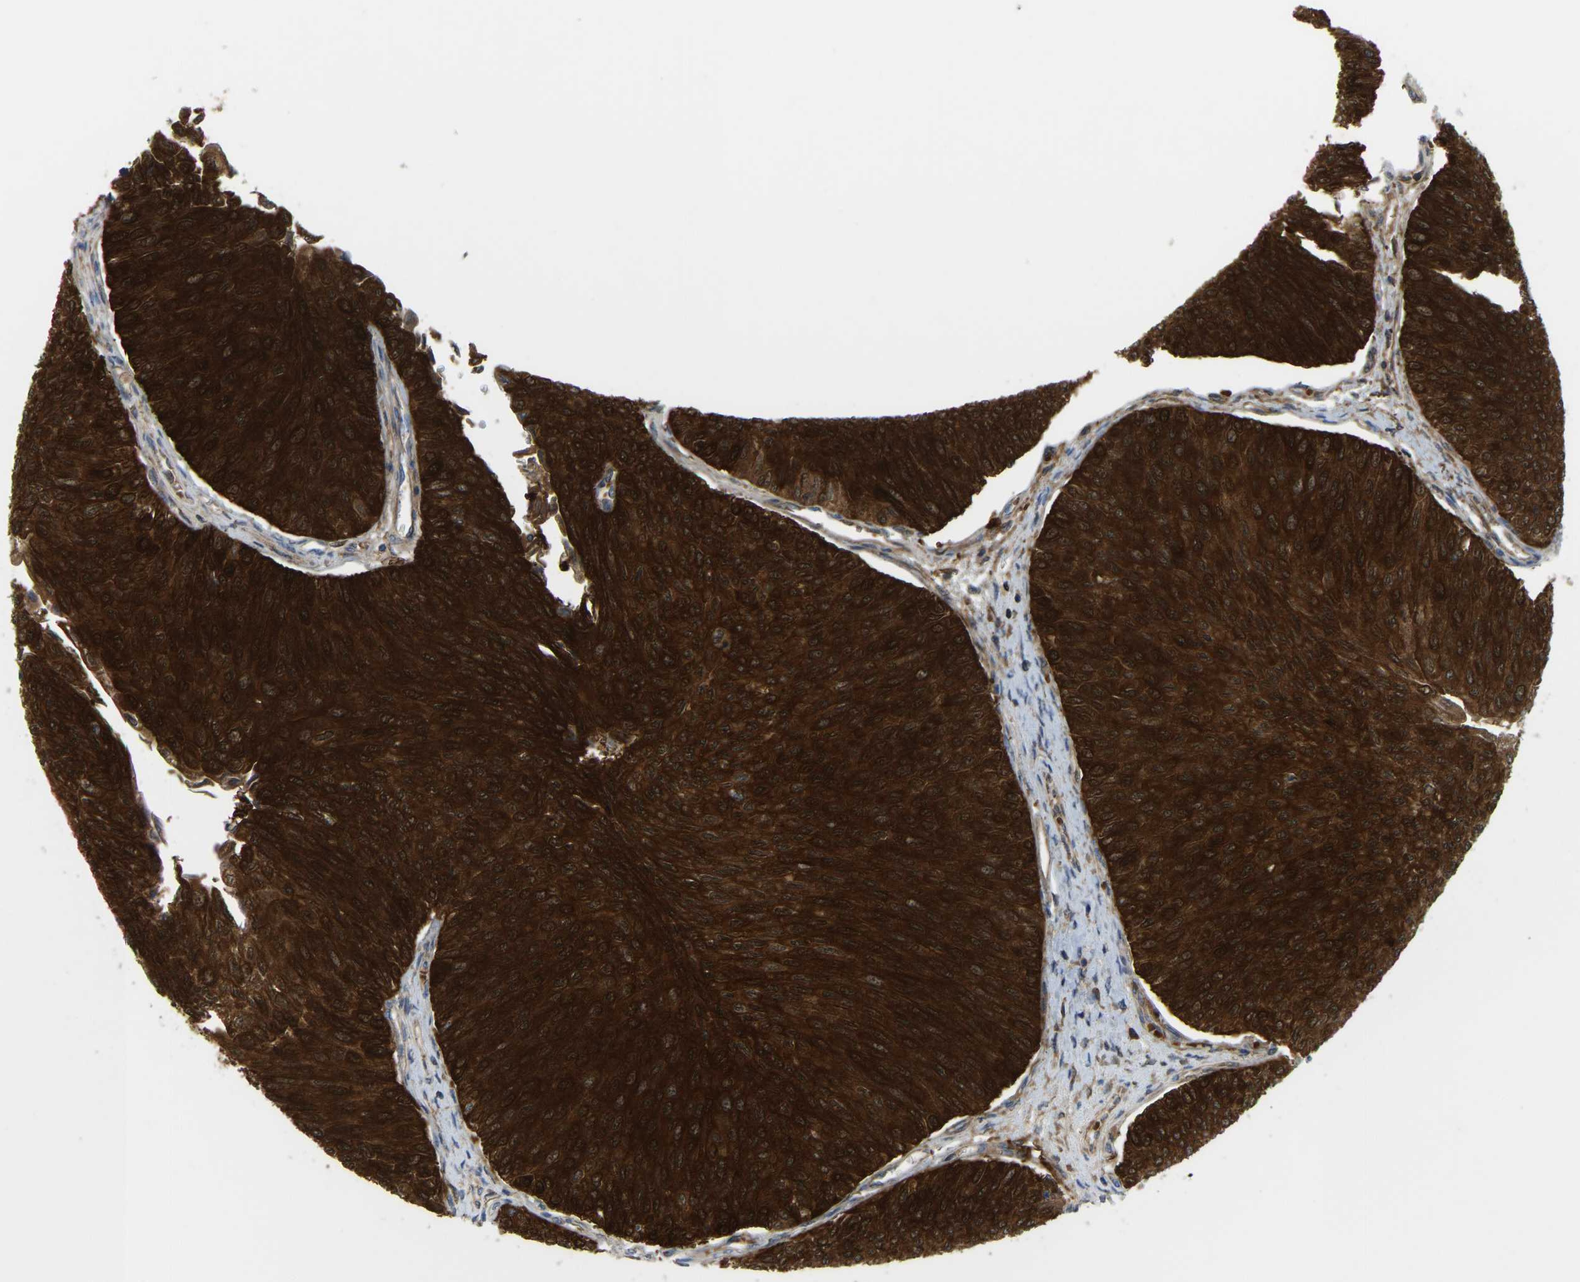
{"staining": {"intensity": "strong", "quantity": ">75%", "location": "cytoplasmic/membranous"}, "tissue": "urothelial cancer", "cell_type": "Tumor cells", "image_type": "cancer", "snomed": [{"axis": "morphology", "description": "Urothelial carcinoma, Low grade"}, {"axis": "topography", "description": "Urinary bladder"}], "caption": "Urothelial cancer was stained to show a protein in brown. There is high levels of strong cytoplasmic/membranous expression in about >75% of tumor cells. The staining was performed using DAB (3,3'-diaminobenzidine) to visualize the protein expression in brown, while the nuclei were stained in blue with hematoxylin (Magnification: 20x).", "gene": "SERPINB5", "patient": {"sex": "male", "age": 78}}